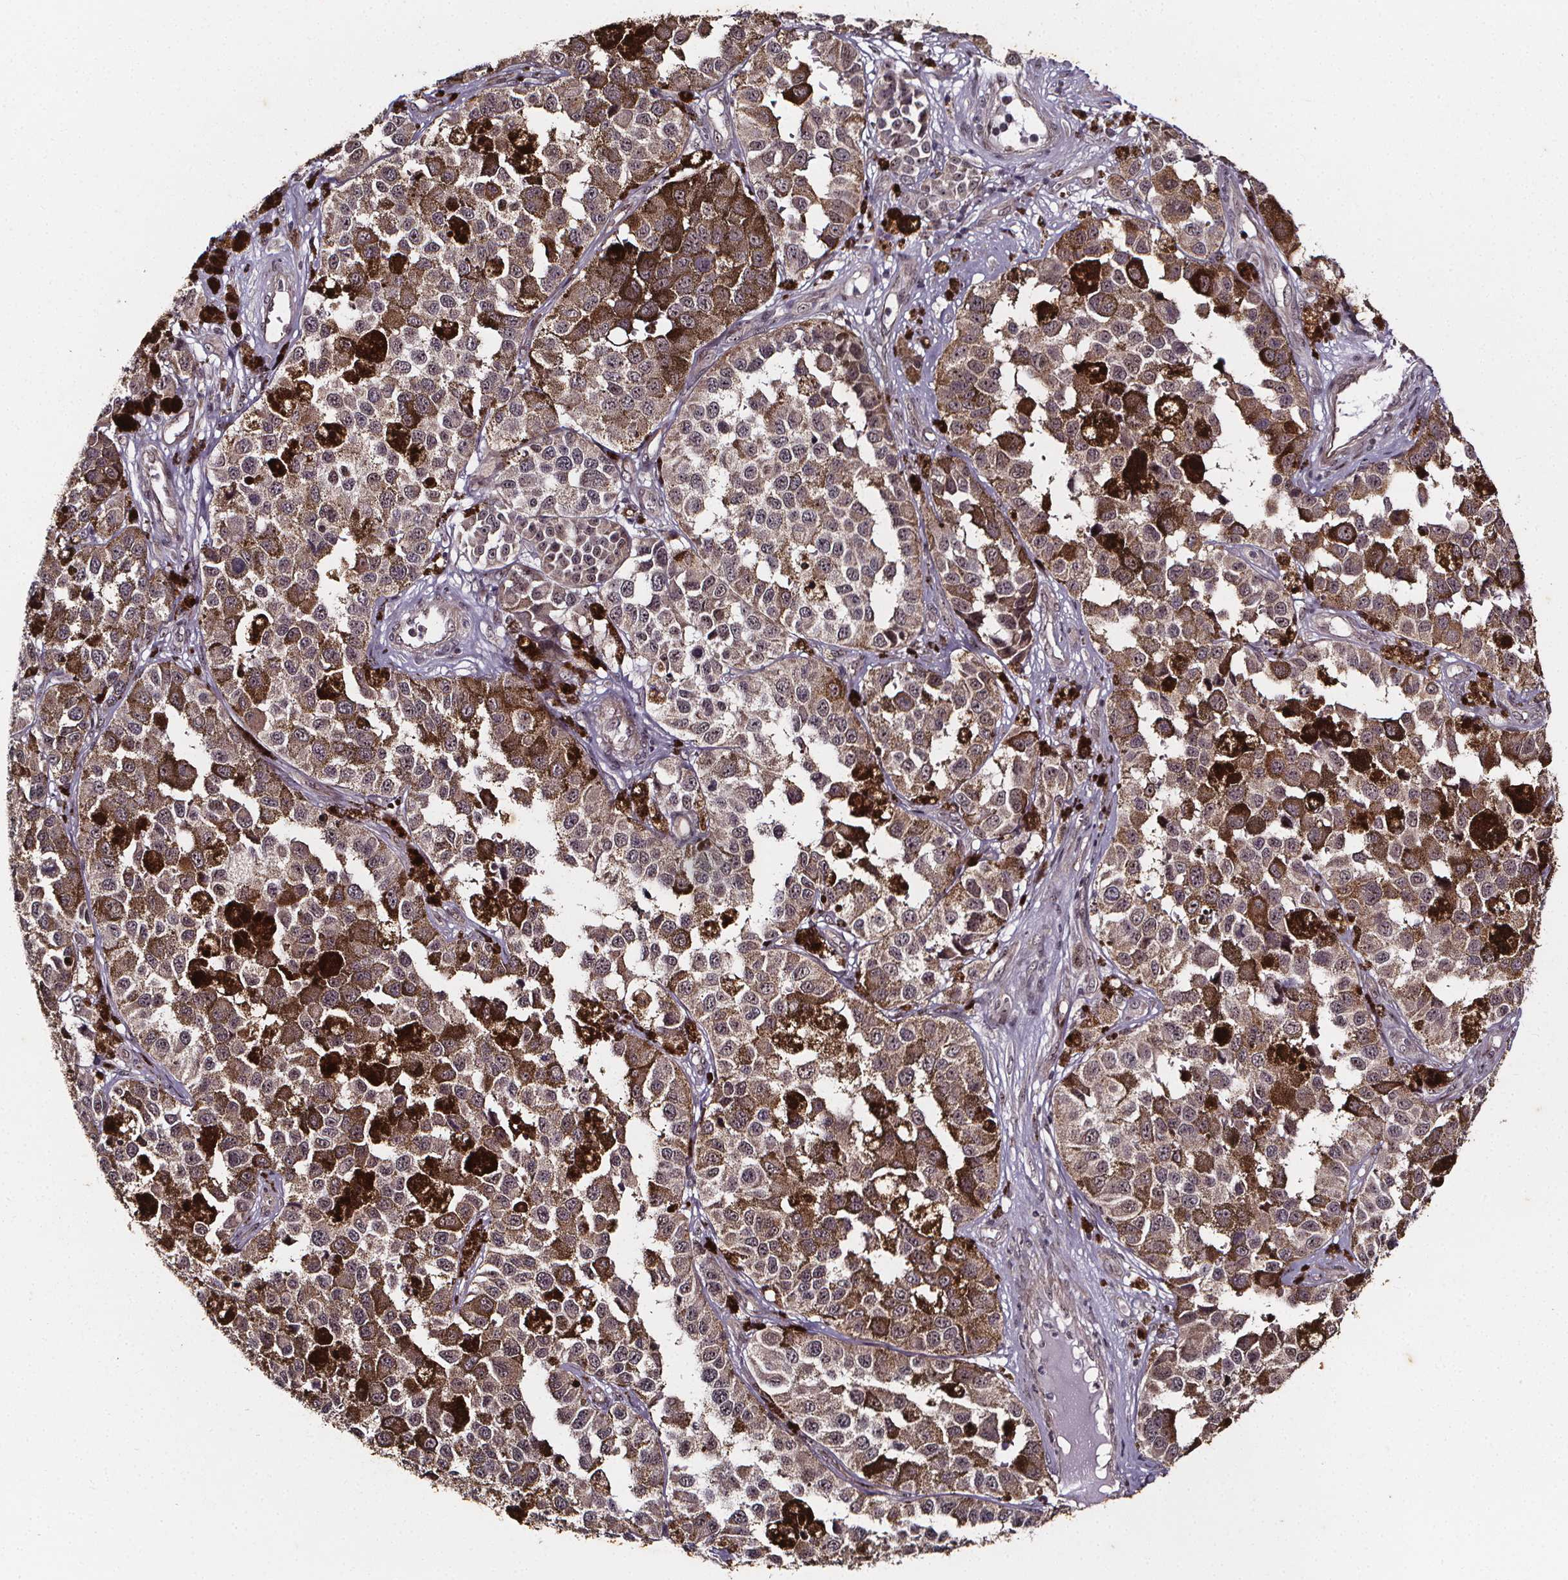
{"staining": {"intensity": "weak", "quantity": "25%-75%", "location": "cytoplasmic/membranous,nuclear"}, "tissue": "melanoma", "cell_type": "Tumor cells", "image_type": "cancer", "snomed": [{"axis": "morphology", "description": "Malignant melanoma, NOS"}, {"axis": "topography", "description": "Skin"}], "caption": "Malignant melanoma stained with DAB (3,3'-diaminobenzidine) immunohistochemistry (IHC) displays low levels of weak cytoplasmic/membranous and nuclear positivity in approximately 25%-75% of tumor cells.", "gene": "DDIT3", "patient": {"sex": "female", "age": 58}}